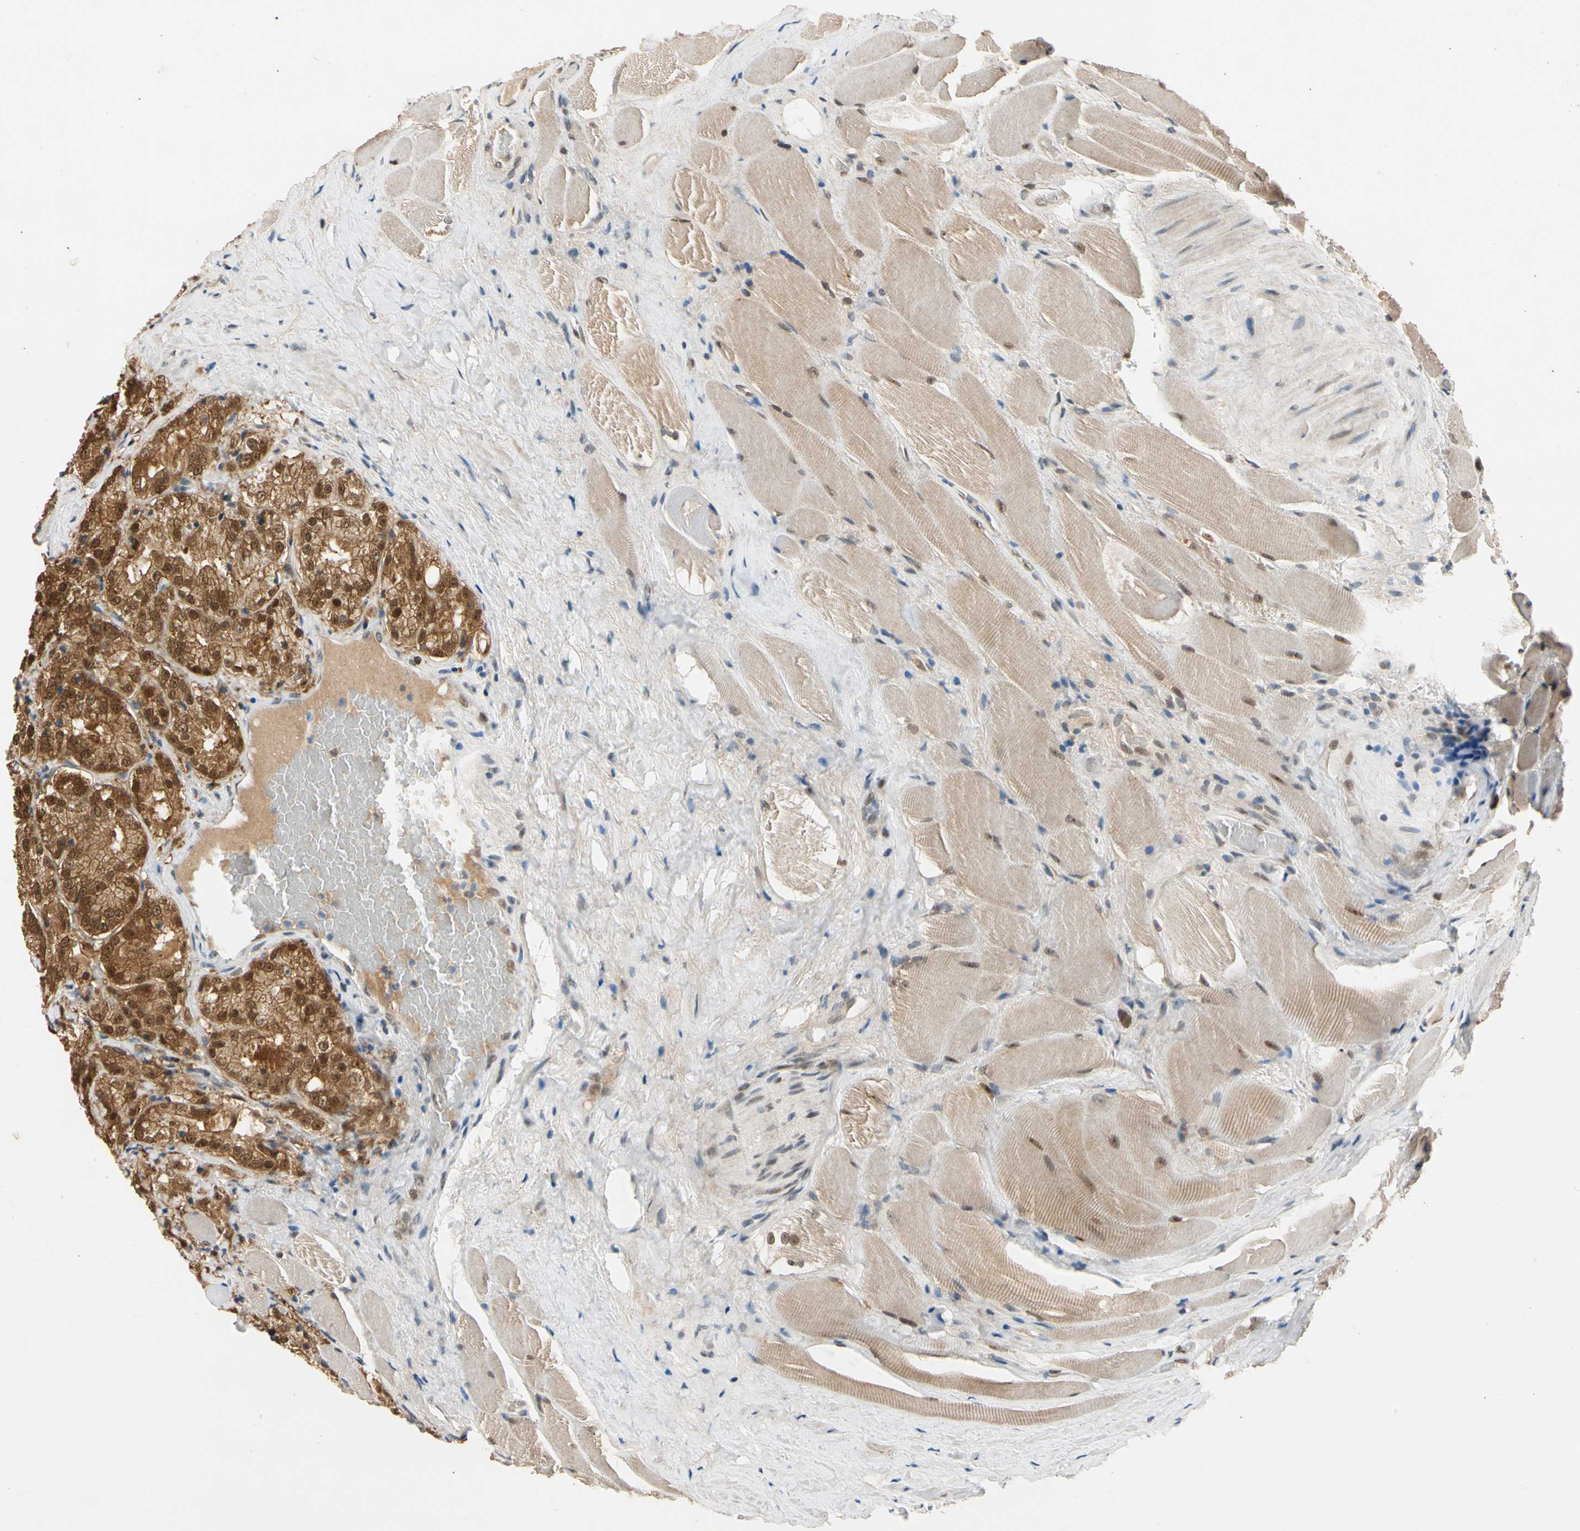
{"staining": {"intensity": "strong", "quantity": ">75%", "location": "cytoplasmic/membranous,nuclear"}, "tissue": "prostate cancer", "cell_type": "Tumor cells", "image_type": "cancer", "snomed": [{"axis": "morphology", "description": "Adenocarcinoma, High grade"}, {"axis": "topography", "description": "Prostate"}], "caption": "This is an image of immunohistochemistry staining of prostate cancer (adenocarcinoma (high-grade)), which shows strong expression in the cytoplasmic/membranous and nuclear of tumor cells.", "gene": "RIOX2", "patient": {"sex": "male", "age": 73}}